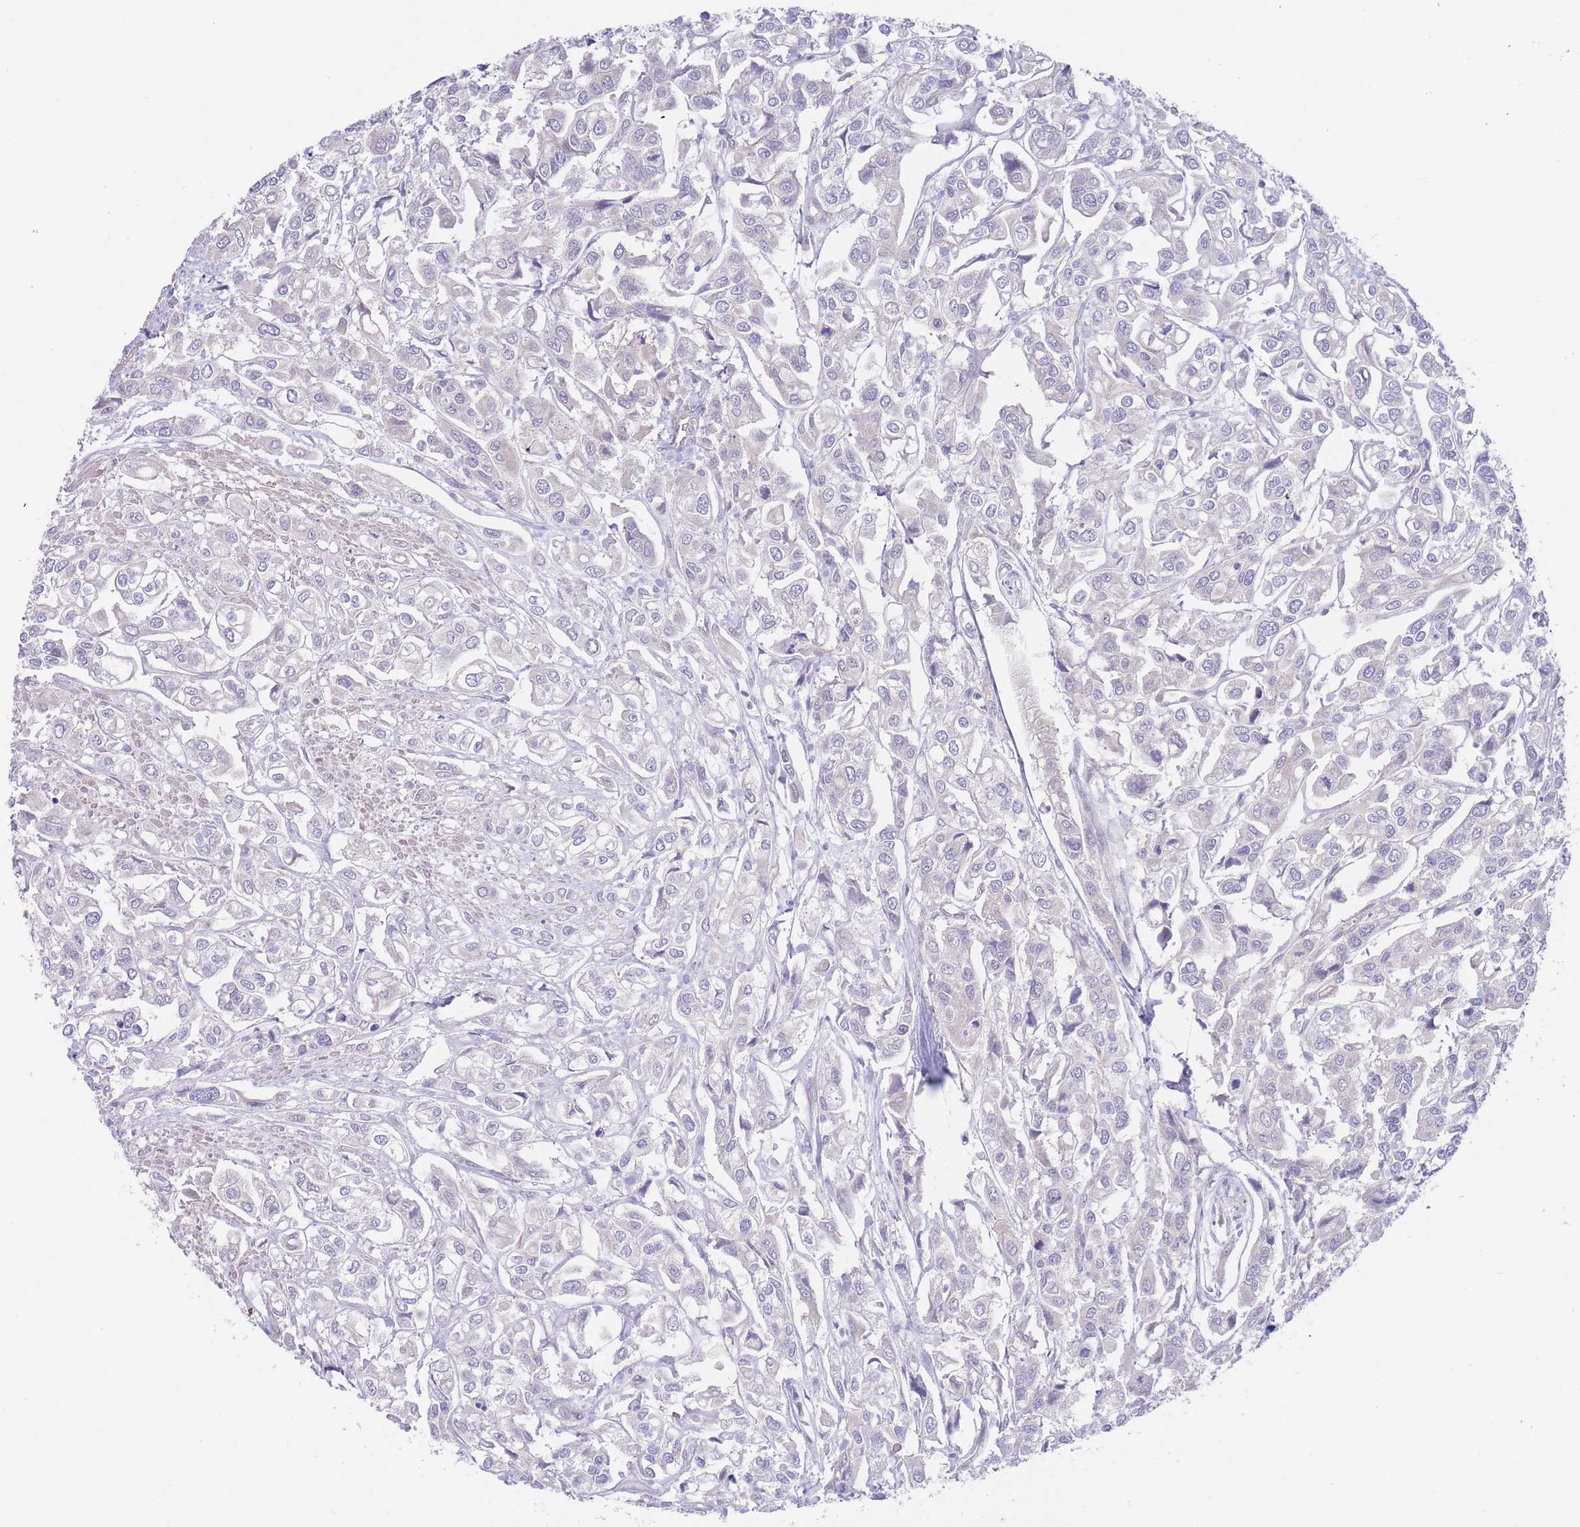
{"staining": {"intensity": "negative", "quantity": "none", "location": "none"}, "tissue": "urothelial cancer", "cell_type": "Tumor cells", "image_type": "cancer", "snomed": [{"axis": "morphology", "description": "Urothelial carcinoma, High grade"}, {"axis": "topography", "description": "Urinary bladder"}], "caption": "Urothelial cancer stained for a protein using immunohistochemistry (IHC) displays no expression tumor cells.", "gene": "ZNF281", "patient": {"sex": "male", "age": 67}}